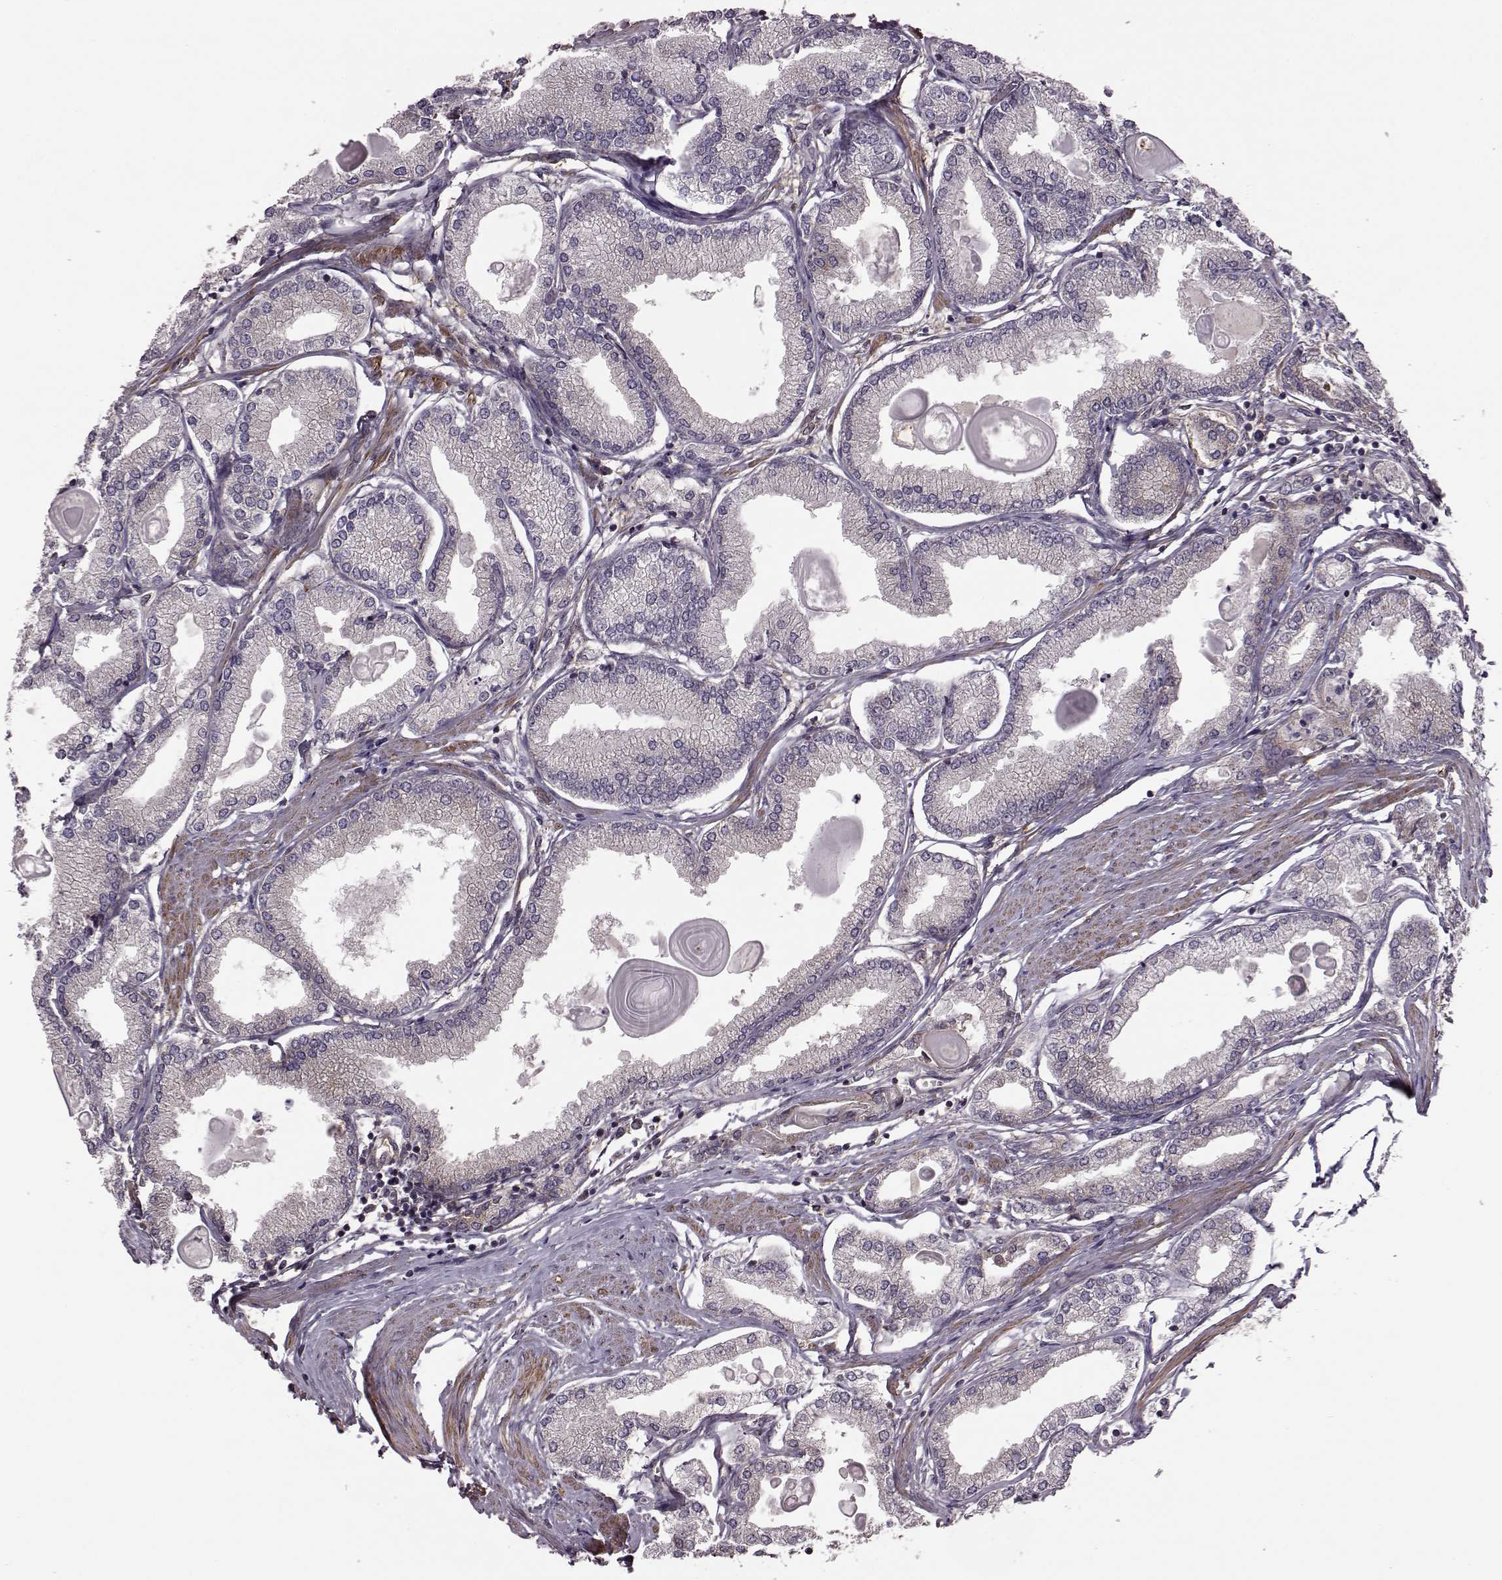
{"staining": {"intensity": "negative", "quantity": "none", "location": "none"}, "tissue": "prostate cancer", "cell_type": "Tumor cells", "image_type": "cancer", "snomed": [{"axis": "morphology", "description": "Adenocarcinoma, High grade"}, {"axis": "topography", "description": "Prostate"}], "caption": "Immunohistochemistry micrograph of human high-grade adenocarcinoma (prostate) stained for a protein (brown), which displays no expression in tumor cells. The staining is performed using DAB brown chromogen with nuclei counter-stained in using hematoxylin.", "gene": "FNIP2", "patient": {"sex": "male", "age": 68}}